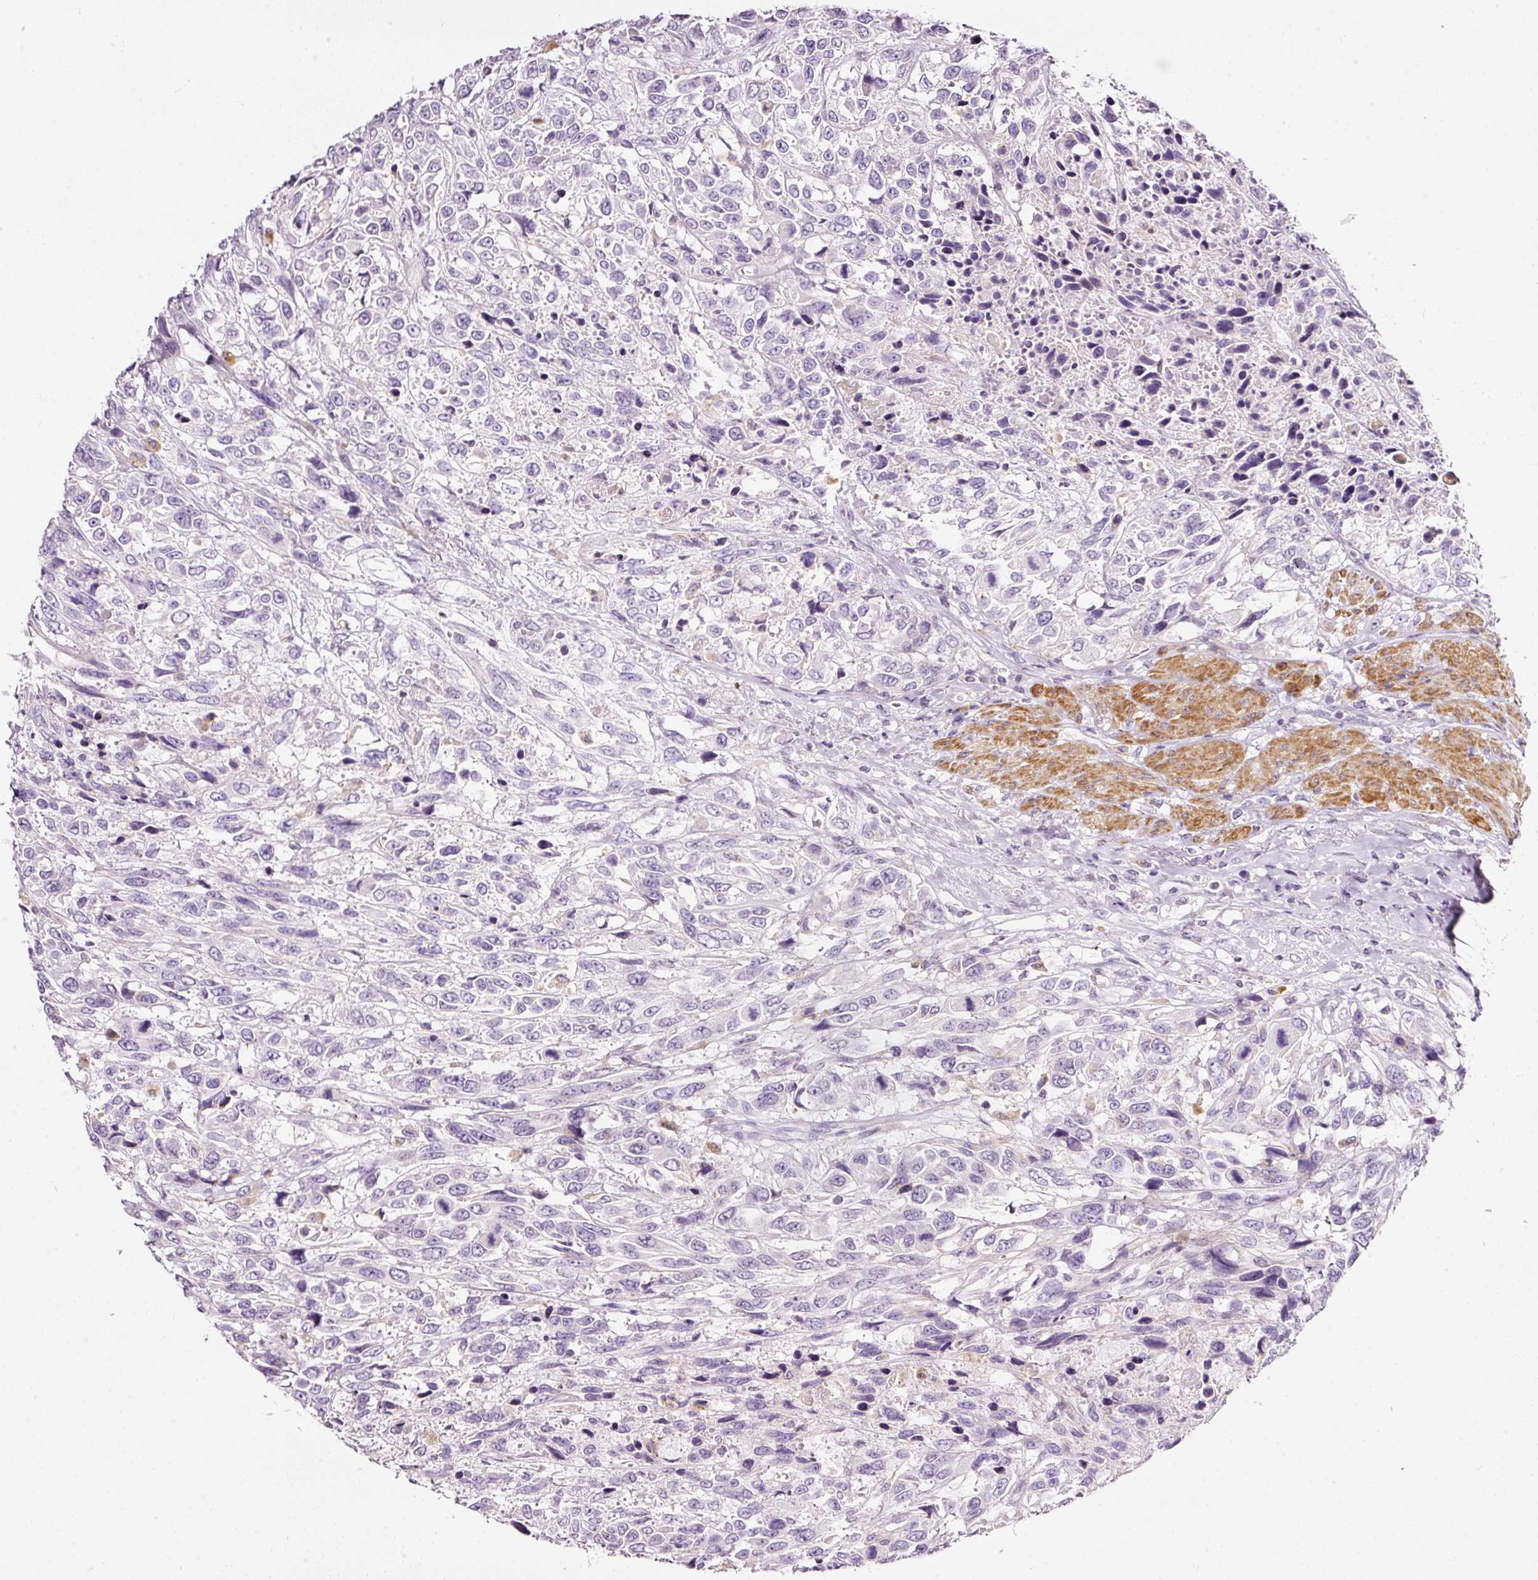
{"staining": {"intensity": "negative", "quantity": "none", "location": "none"}, "tissue": "urothelial cancer", "cell_type": "Tumor cells", "image_type": "cancer", "snomed": [{"axis": "morphology", "description": "Urothelial carcinoma, High grade"}, {"axis": "topography", "description": "Urinary bladder"}], "caption": "An immunohistochemistry micrograph of urothelial cancer is shown. There is no staining in tumor cells of urothelial cancer.", "gene": "CYB561A3", "patient": {"sex": "female", "age": 70}}